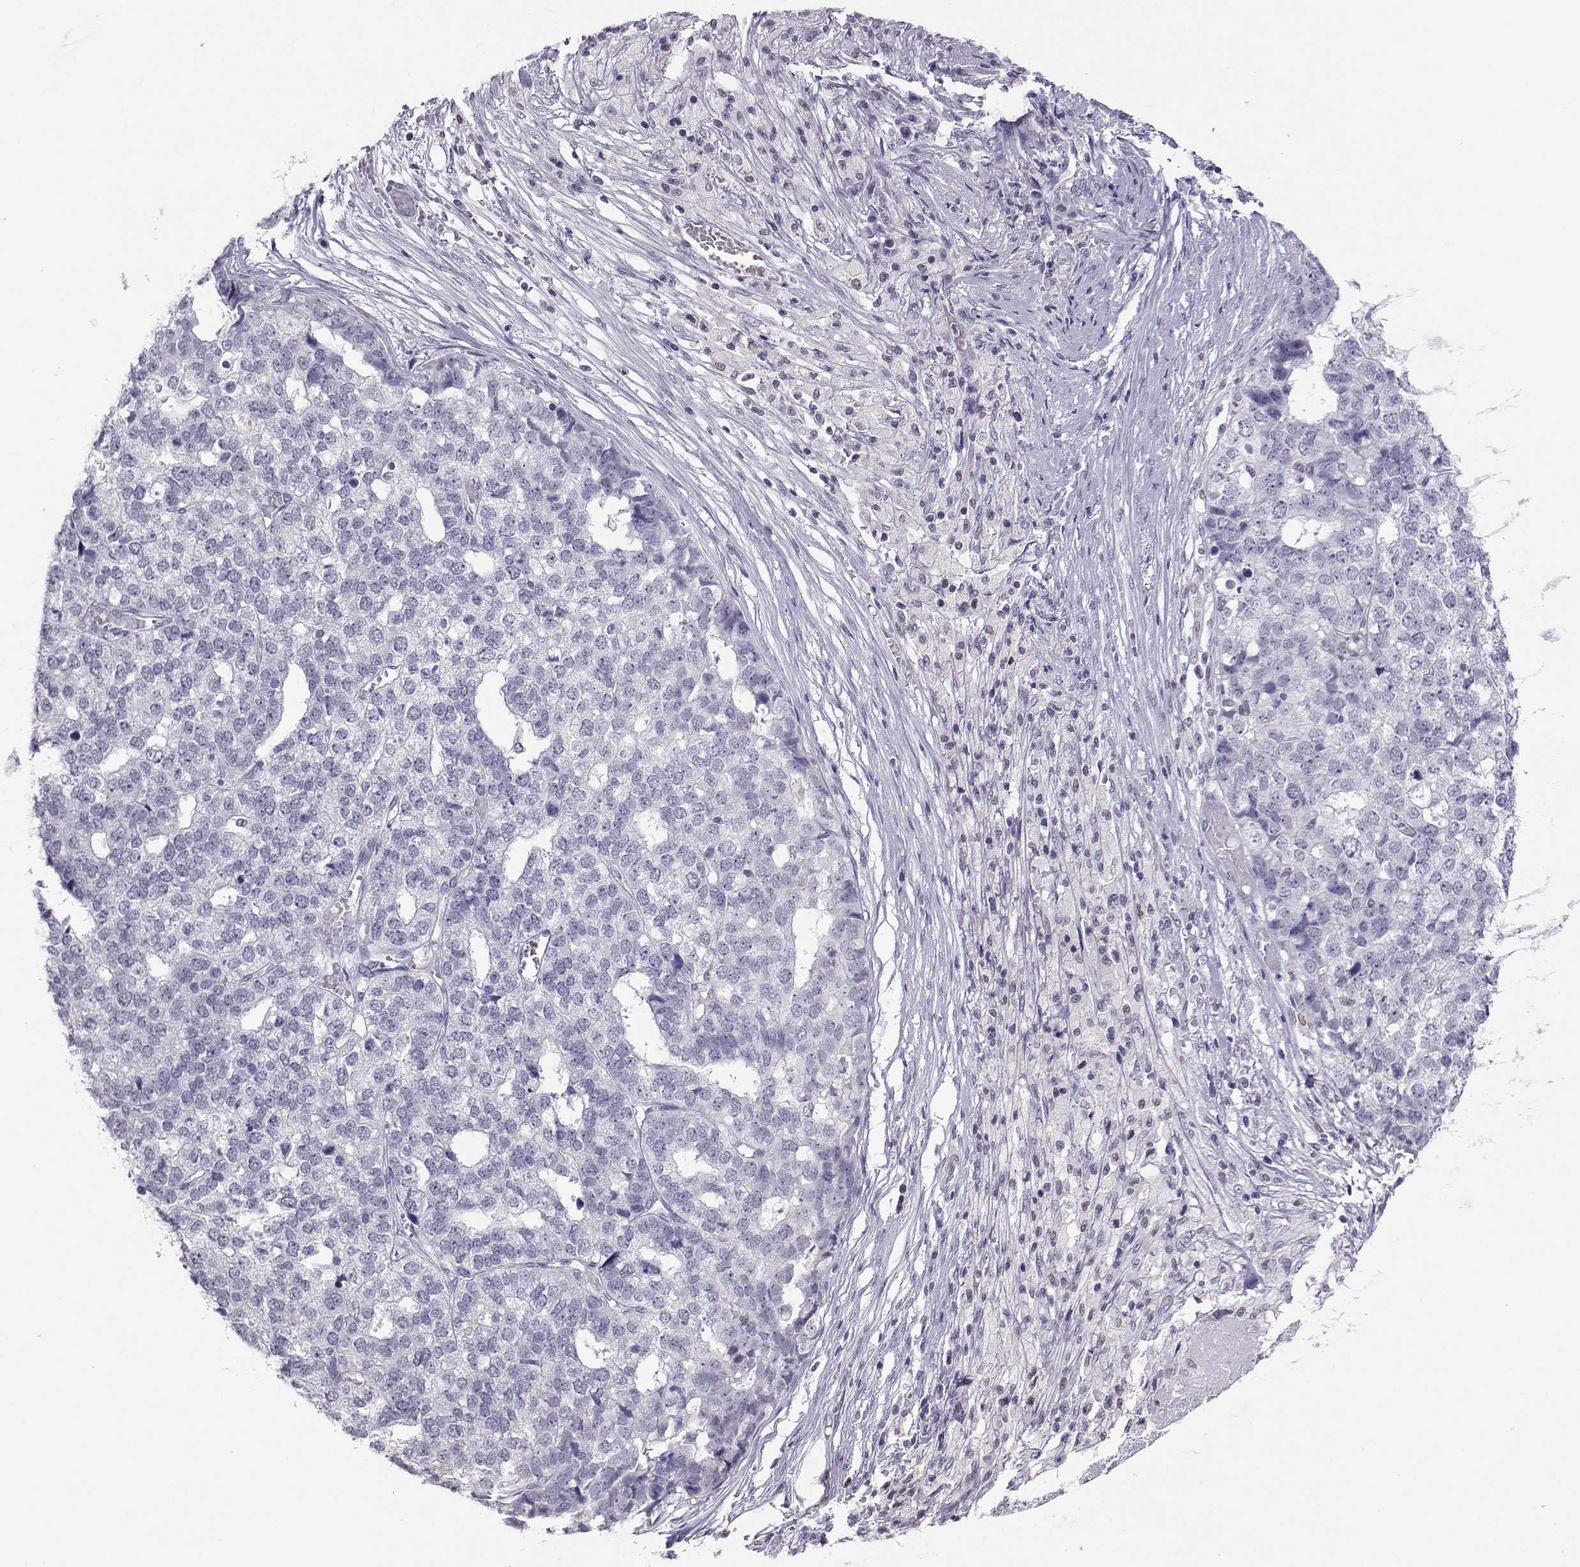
{"staining": {"intensity": "negative", "quantity": "none", "location": "none"}, "tissue": "stomach cancer", "cell_type": "Tumor cells", "image_type": "cancer", "snomed": [{"axis": "morphology", "description": "Adenocarcinoma, NOS"}, {"axis": "topography", "description": "Stomach"}], "caption": "Adenocarcinoma (stomach) was stained to show a protein in brown. There is no significant staining in tumor cells.", "gene": "TEDC2", "patient": {"sex": "male", "age": 69}}